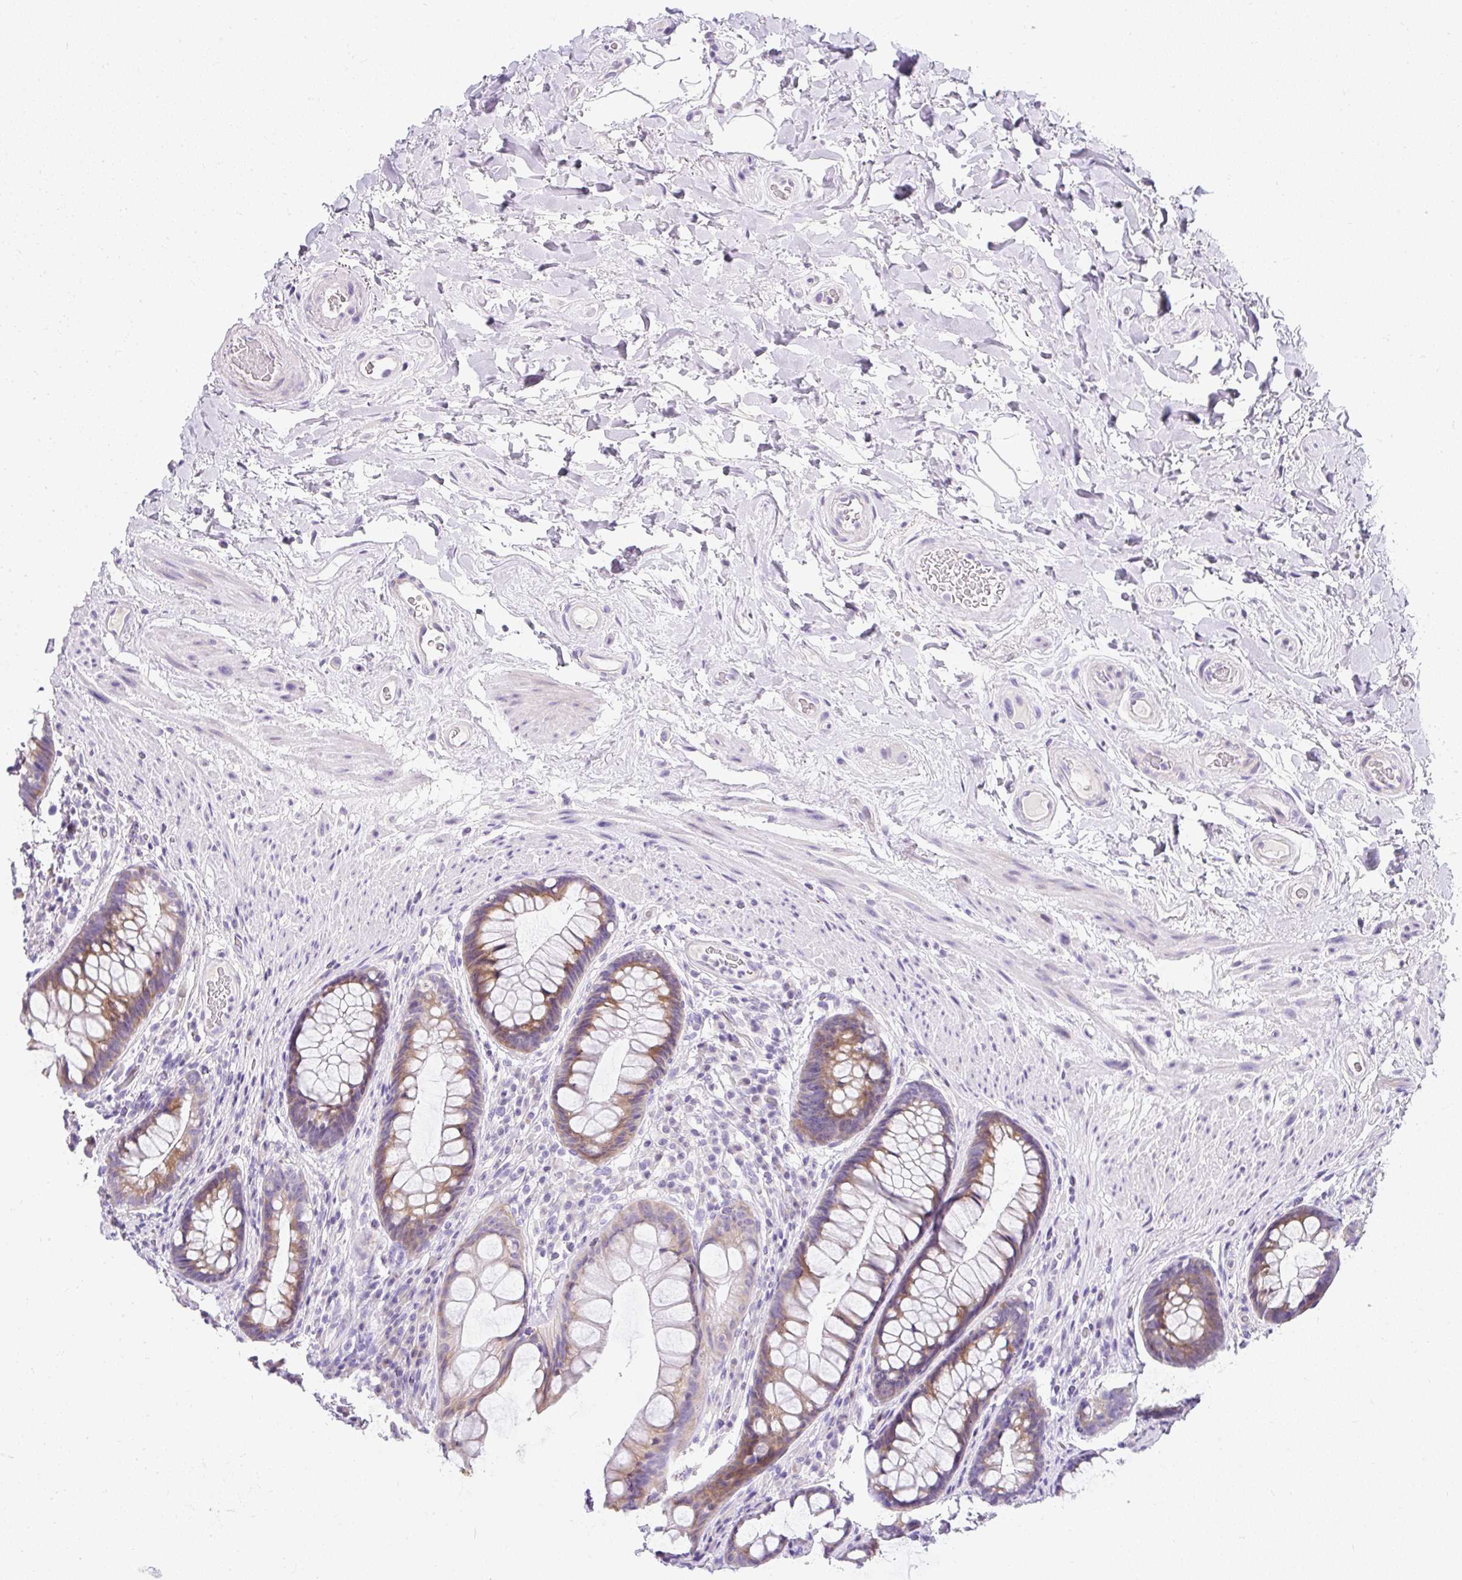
{"staining": {"intensity": "moderate", "quantity": "25%-75%", "location": "cytoplasmic/membranous"}, "tissue": "rectum", "cell_type": "Glandular cells", "image_type": "normal", "snomed": [{"axis": "morphology", "description": "Normal tissue, NOS"}, {"axis": "topography", "description": "Rectum"}], "caption": "Moderate cytoplasmic/membranous staining for a protein is present in approximately 25%-75% of glandular cells of normal rectum using immunohistochemistry (IHC).", "gene": "DTX4", "patient": {"sex": "male", "age": 74}}